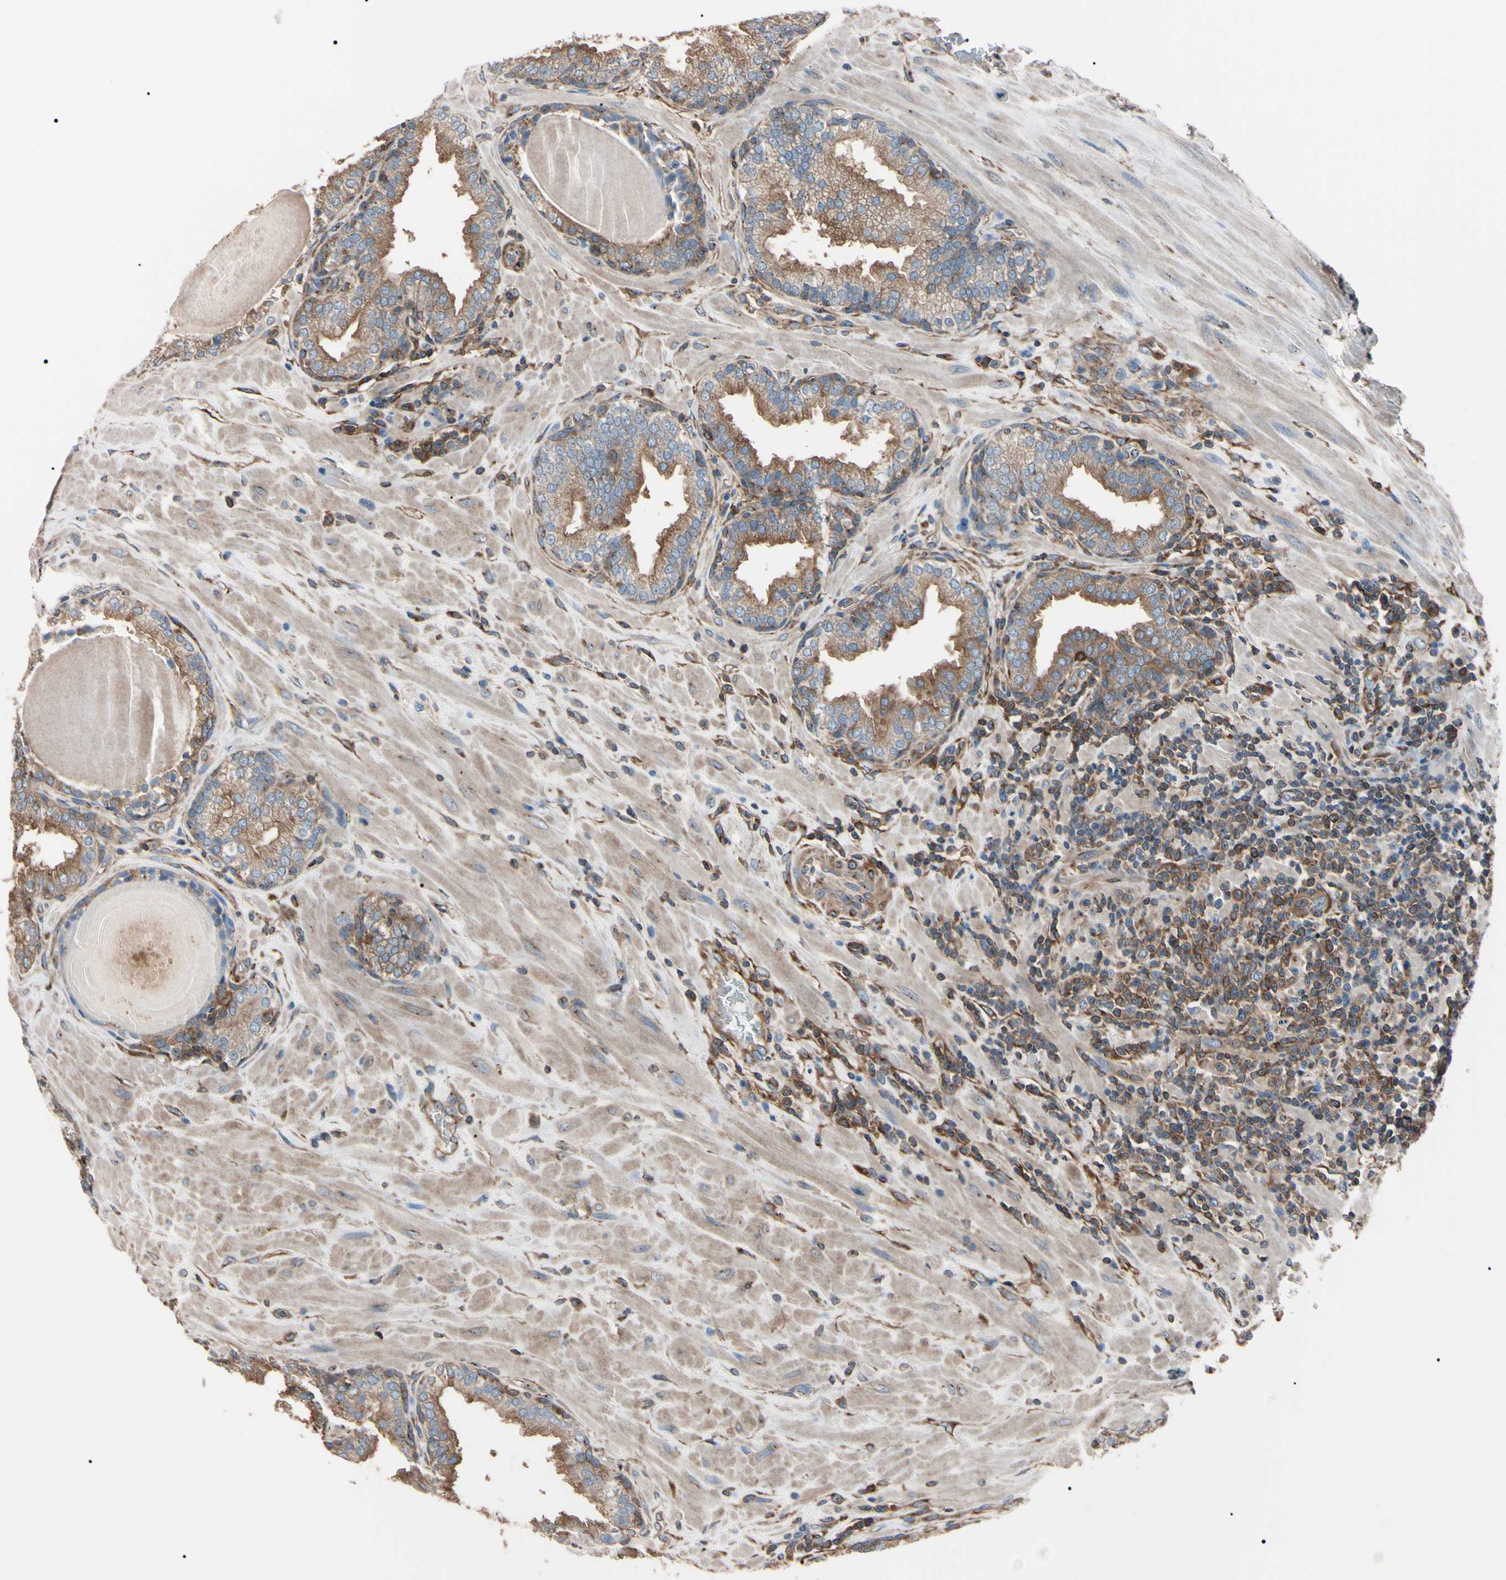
{"staining": {"intensity": "moderate", "quantity": ">75%", "location": "cytoplasmic/membranous"}, "tissue": "prostate", "cell_type": "Glandular cells", "image_type": "normal", "snomed": [{"axis": "morphology", "description": "Normal tissue, NOS"}, {"axis": "topography", "description": "Prostate"}], "caption": "Protein analysis of unremarkable prostate exhibits moderate cytoplasmic/membranous expression in approximately >75% of glandular cells. (DAB IHC, brown staining for protein, blue staining for nuclei).", "gene": "PRKACA", "patient": {"sex": "male", "age": 51}}